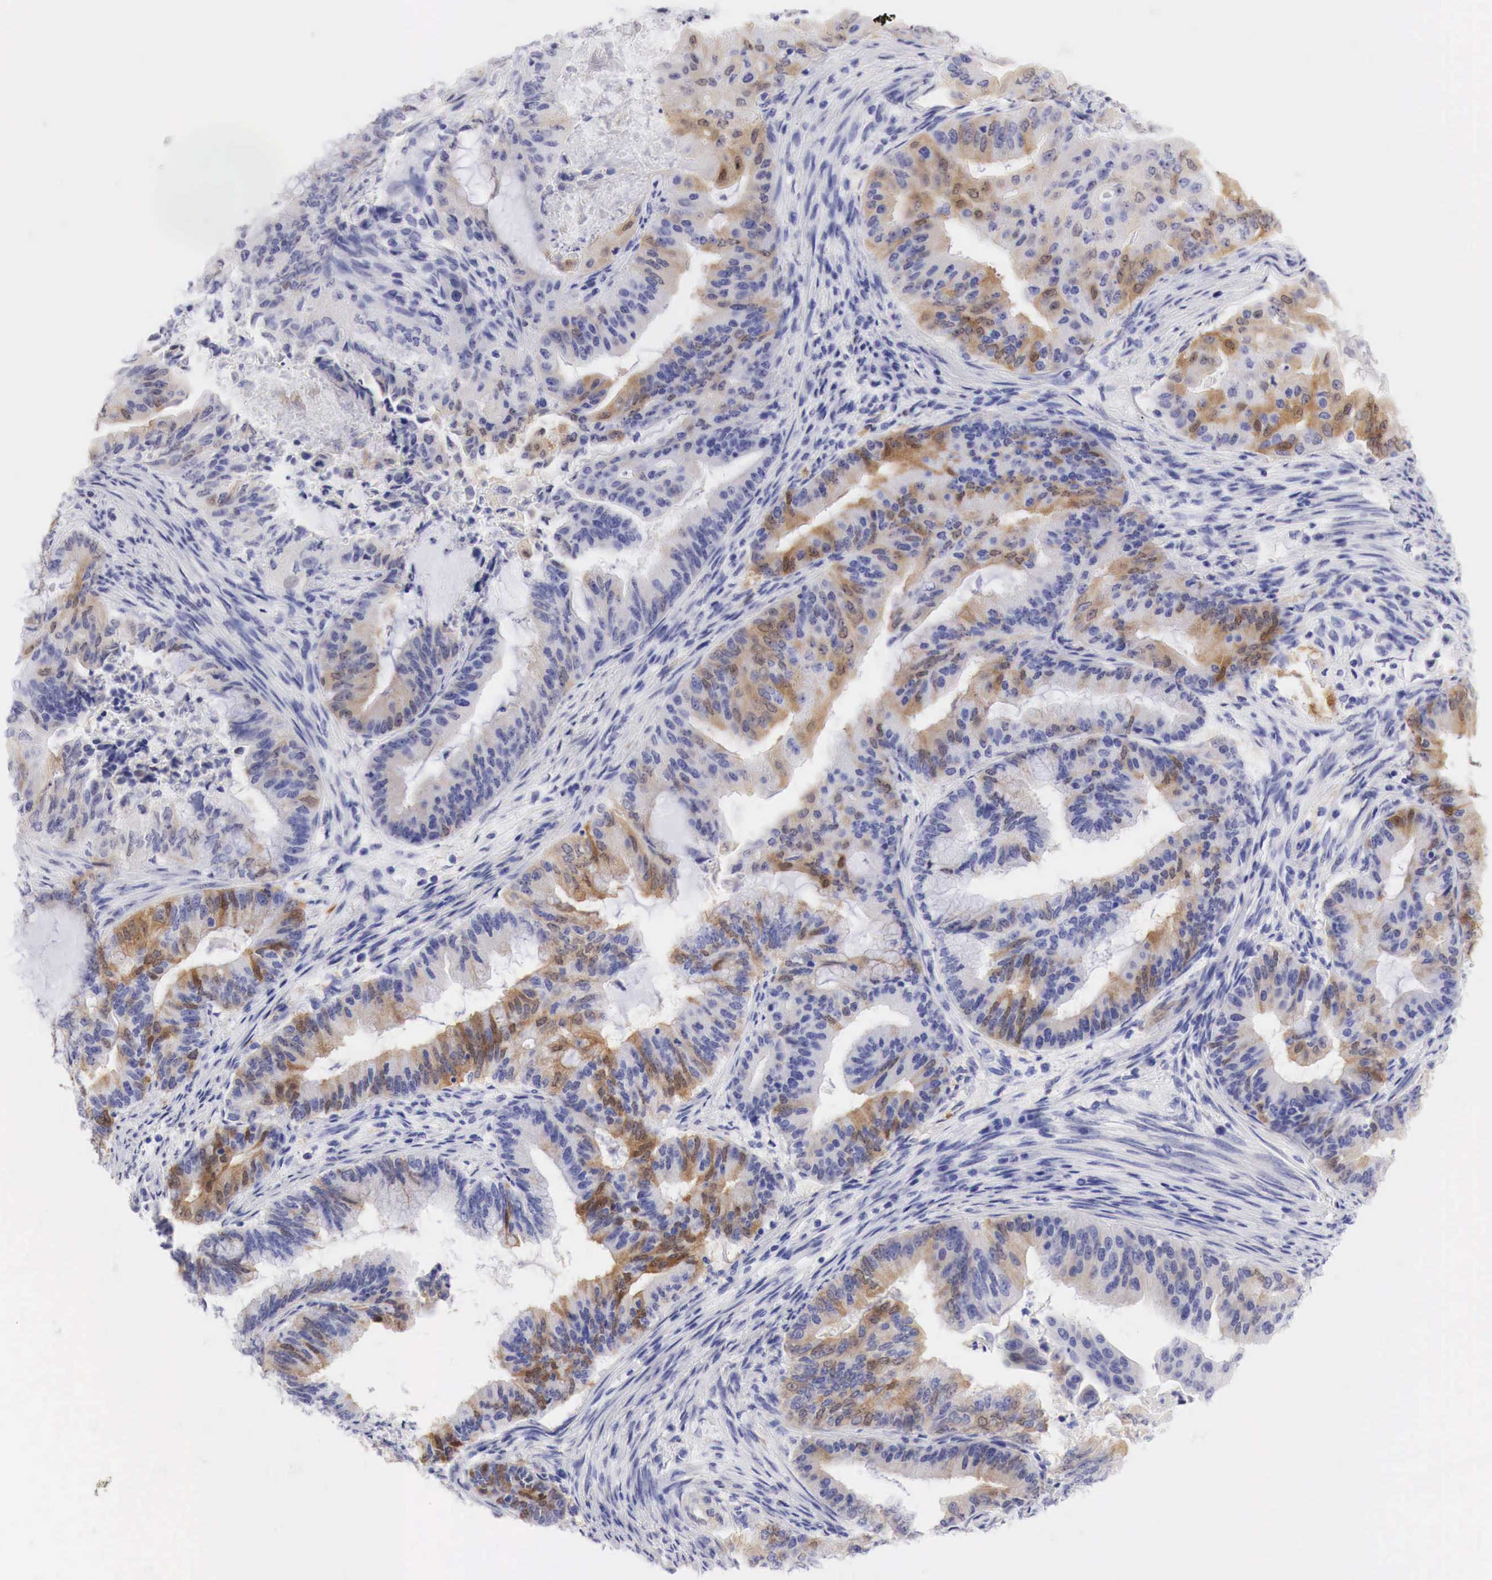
{"staining": {"intensity": "moderate", "quantity": "25%-75%", "location": "cytoplasmic/membranous"}, "tissue": "endometrial cancer", "cell_type": "Tumor cells", "image_type": "cancer", "snomed": [{"axis": "morphology", "description": "Adenocarcinoma, NOS"}, {"axis": "topography", "description": "Endometrium"}], "caption": "Moderate cytoplasmic/membranous staining is present in approximately 25%-75% of tumor cells in endometrial adenocarcinoma. (IHC, brightfield microscopy, high magnification).", "gene": "CDKN2A", "patient": {"sex": "female", "age": 63}}